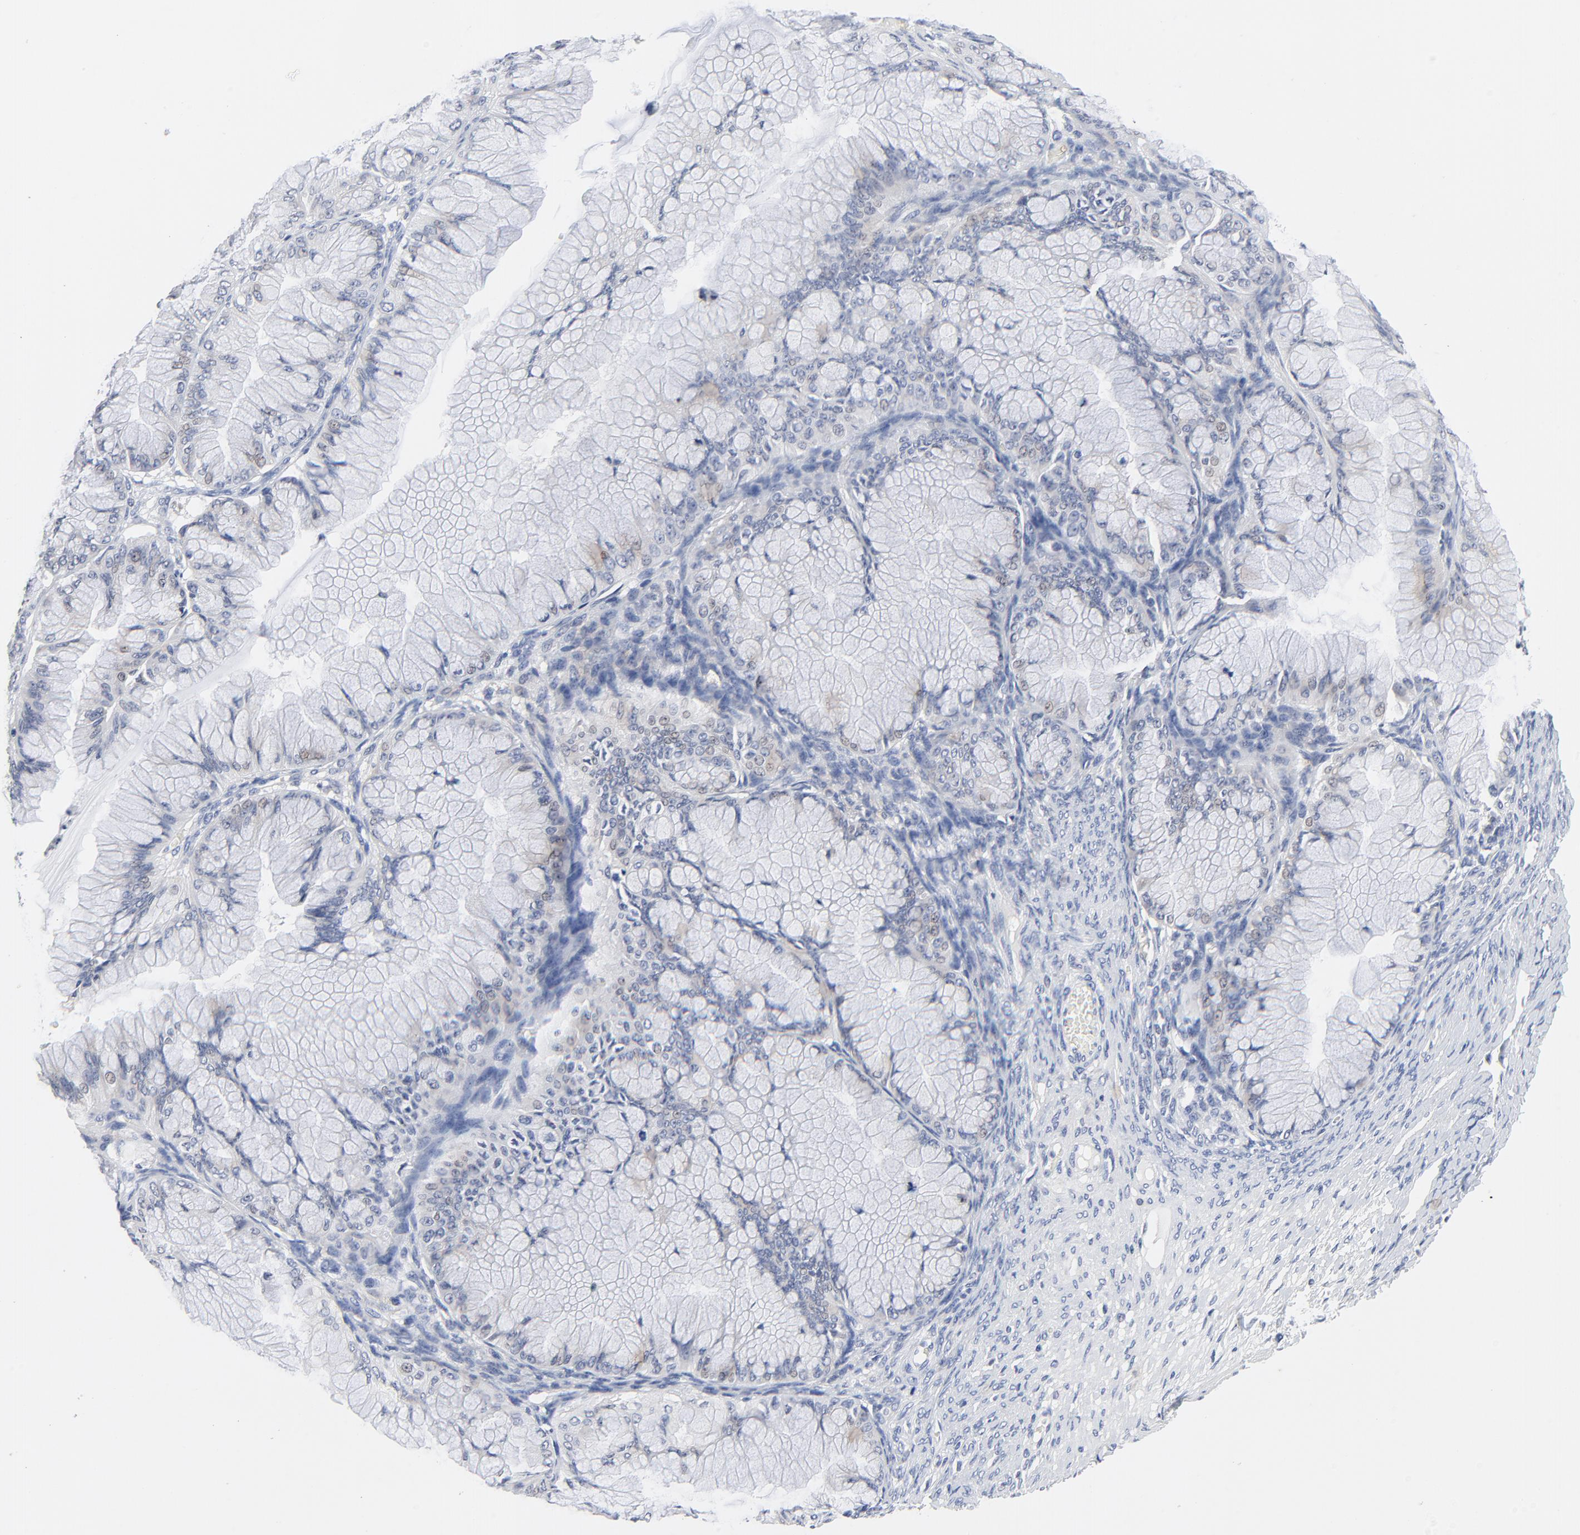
{"staining": {"intensity": "weak", "quantity": "<25%", "location": "cytoplasmic/membranous"}, "tissue": "ovarian cancer", "cell_type": "Tumor cells", "image_type": "cancer", "snomed": [{"axis": "morphology", "description": "Cystadenocarcinoma, mucinous, NOS"}, {"axis": "topography", "description": "Ovary"}], "caption": "Tumor cells show no significant positivity in ovarian cancer.", "gene": "FBXL5", "patient": {"sex": "female", "age": 63}}